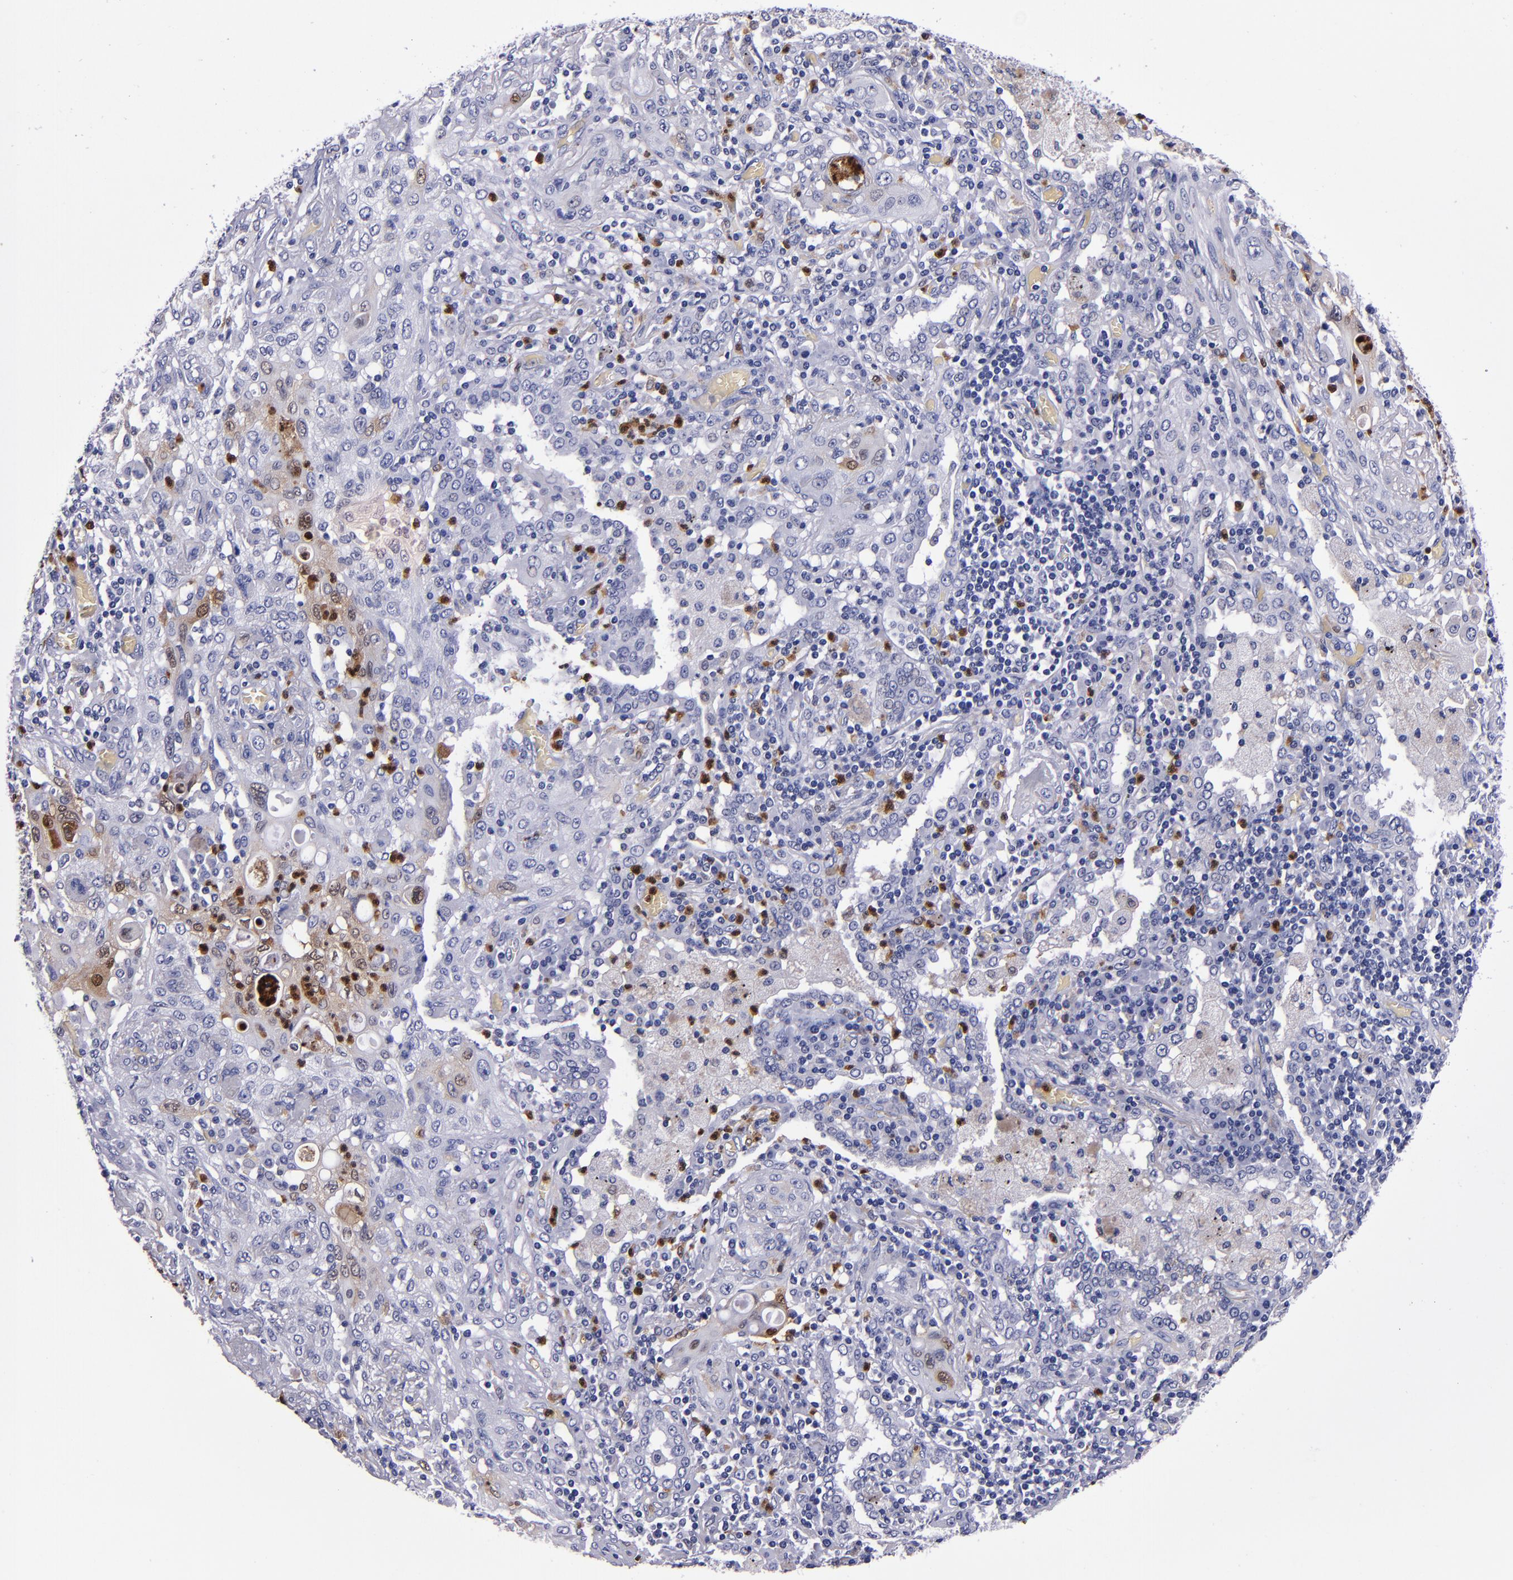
{"staining": {"intensity": "moderate", "quantity": "<25%", "location": "cytoplasmic/membranous,nuclear"}, "tissue": "lung cancer", "cell_type": "Tumor cells", "image_type": "cancer", "snomed": [{"axis": "morphology", "description": "Squamous cell carcinoma, NOS"}, {"axis": "topography", "description": "Lung"}], "caption": "Immunohistochemical staining of squamous cell carcinoma (lung) exhibits low levels of moderate cytoplasmic/membranous and nuclear positivity in approximately <25% of tumor cells.", "gene": "S100A8", "patient": {"sex": "female", "age": 47}}